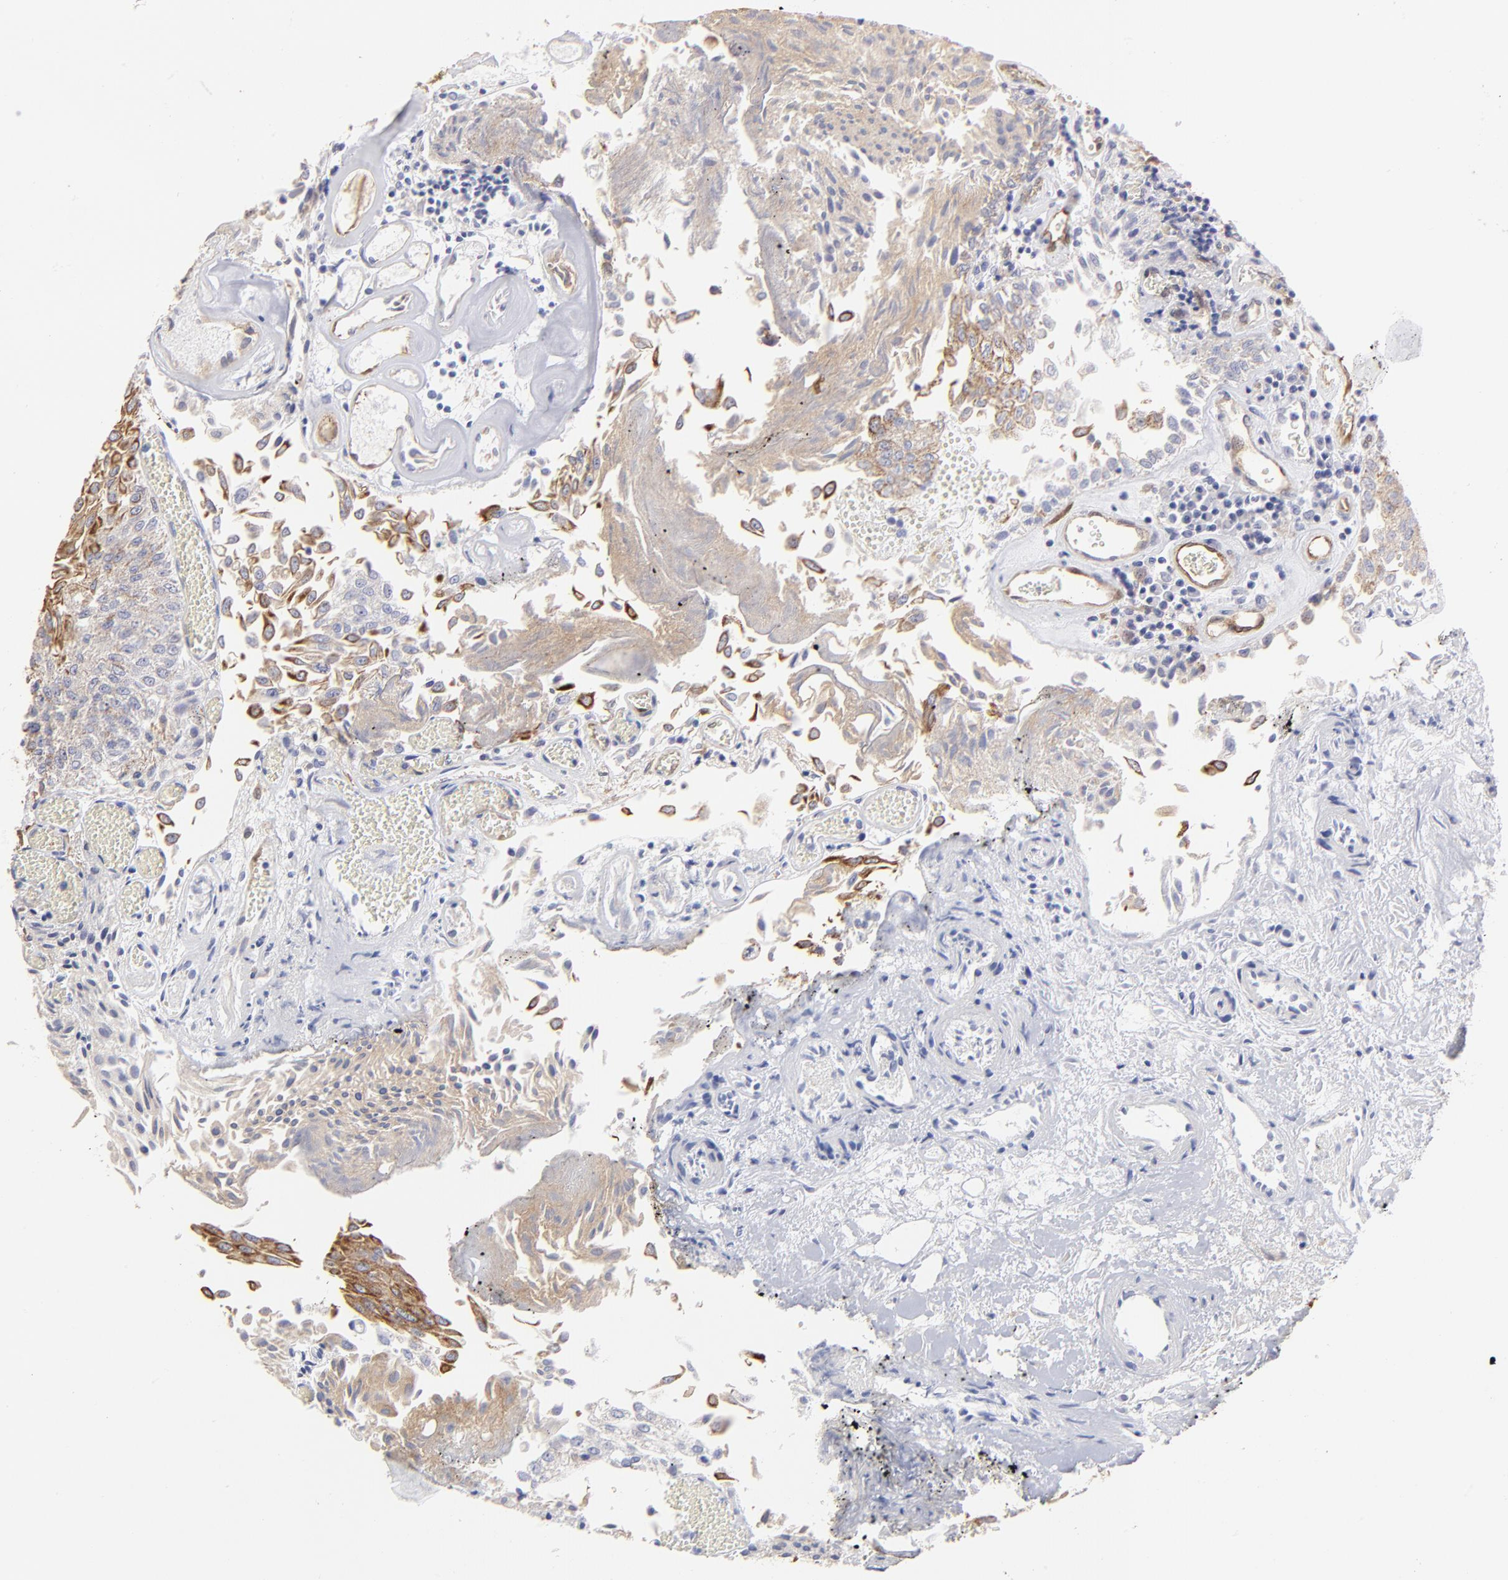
{"staining": {"intensity": "moderate", "quantity": "<25%", "location": "cytoplasmic/membranous"}, "tissue": "urothelial cancer", "cell_type": "Tumor cells", "image_type": "cancer", "snomed": [{"axis": "morphology", "description": "Urothelial carcinoma, Low grade"}, {"axis": "topography", "description": "Urinary bladder"}], "caption": "IHC of human urothelial carcinoma (low-grade) displays low levels of moderate cytoplasmic/membranous staining in approximately <25% of tumor cells. IHC stains the protein in brown and the nuclei are stained blue.", "gene": "CILP", "patient": {"sex": "male", "age": 86}}